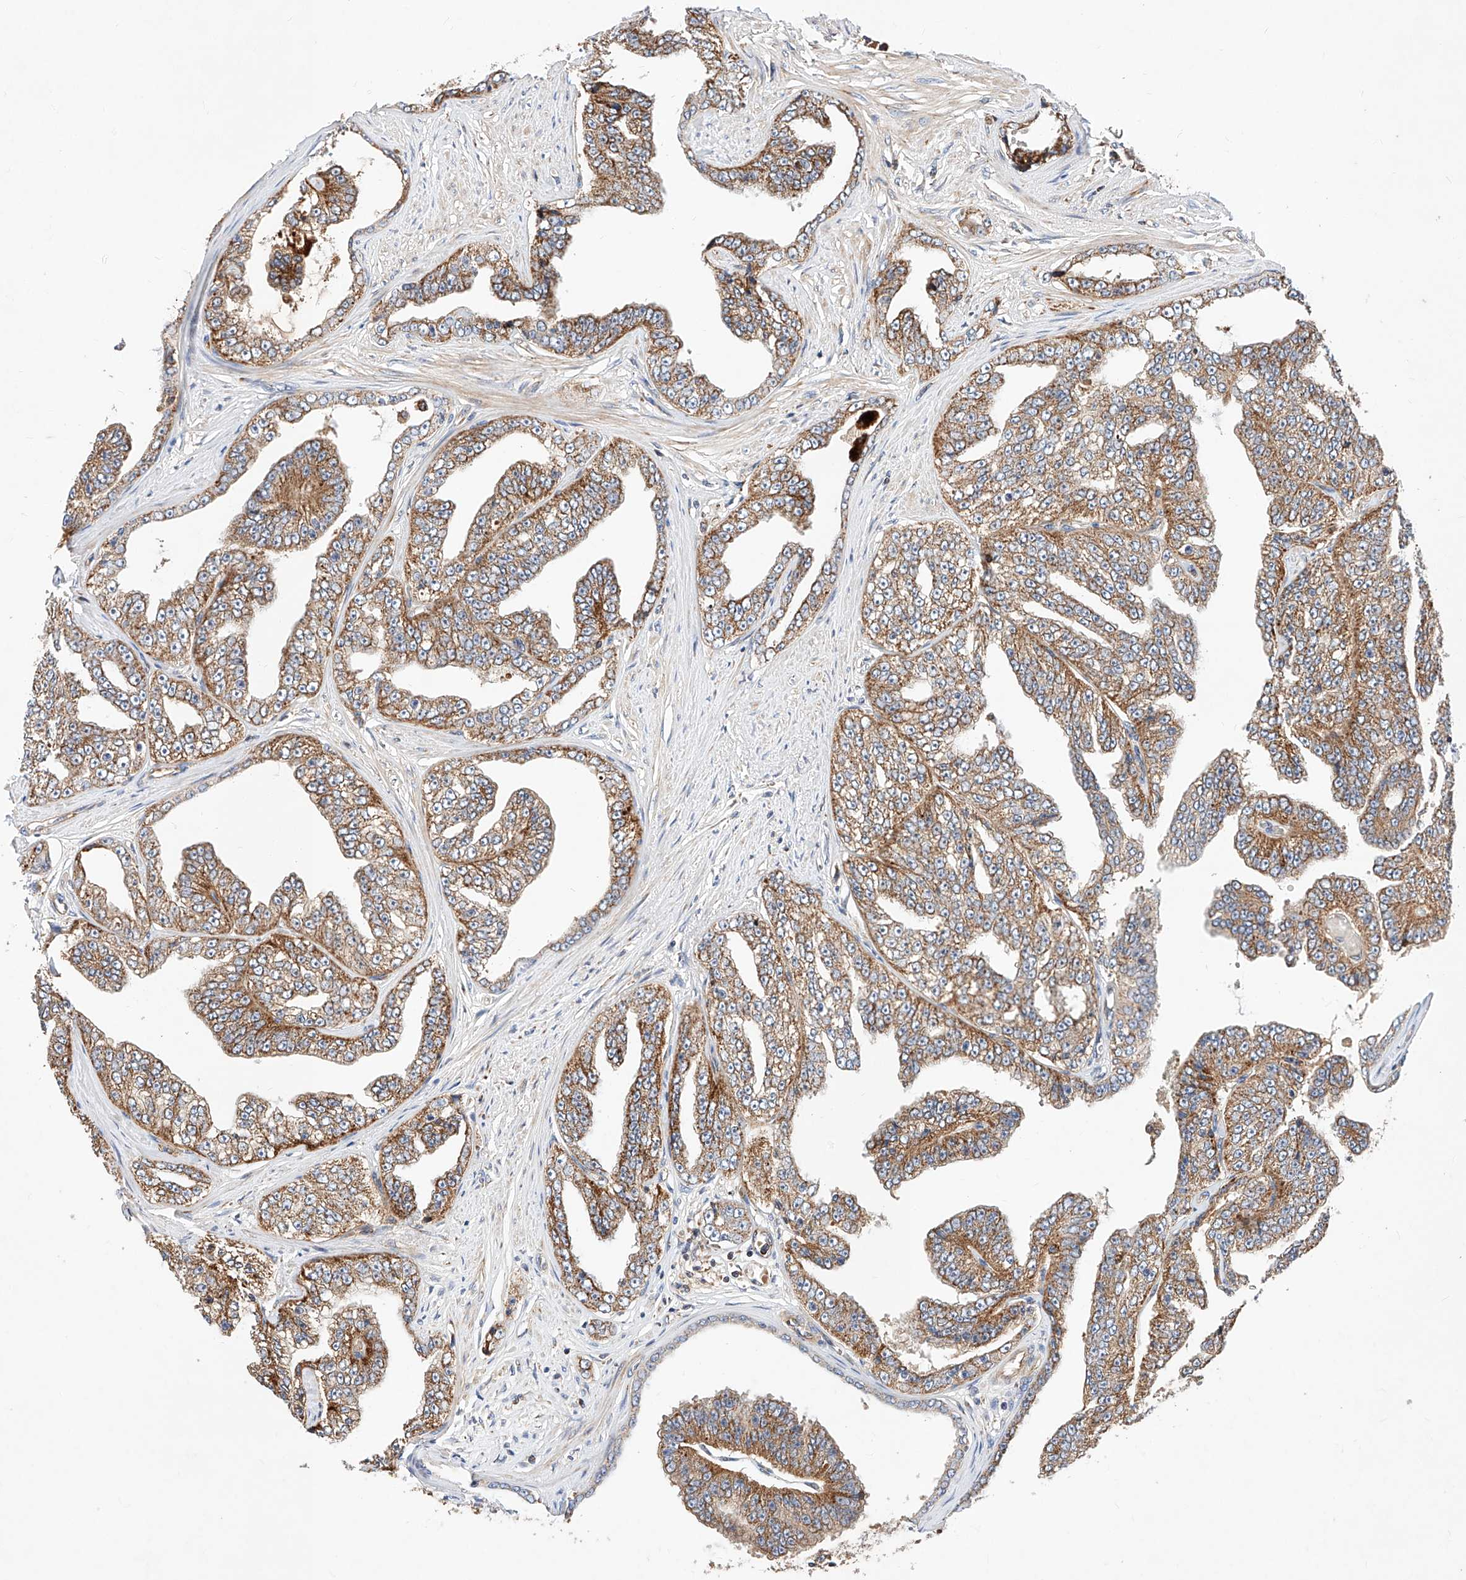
{"staining": {"intensity": "moderate", "quantity": ">75%", "location": "cytoplasmic/membranous"}, "tissue": "prostate cancer", "cell_type": "Tumor cells", "image_type": "cancer", "snomed": [{"axis": "morphology", "description": "Adenocarcinoma, High grade"}, {"axis": "topography", "description": "Prostate"}], "caption": "IHC photomicrograph of neoplastic tissue: adenocarcinoma (high-grade) (prostate) stained using immunohistochemistry (IHC) demonstrates medium levels of moderate protein expression localized specifically in the cytoplasmic/membranous of tumor cells, appearing as a cytoplasmic/membranous brown color.", "gene": "NR1D1", "patient": {"sex": "male", "age": 71}}